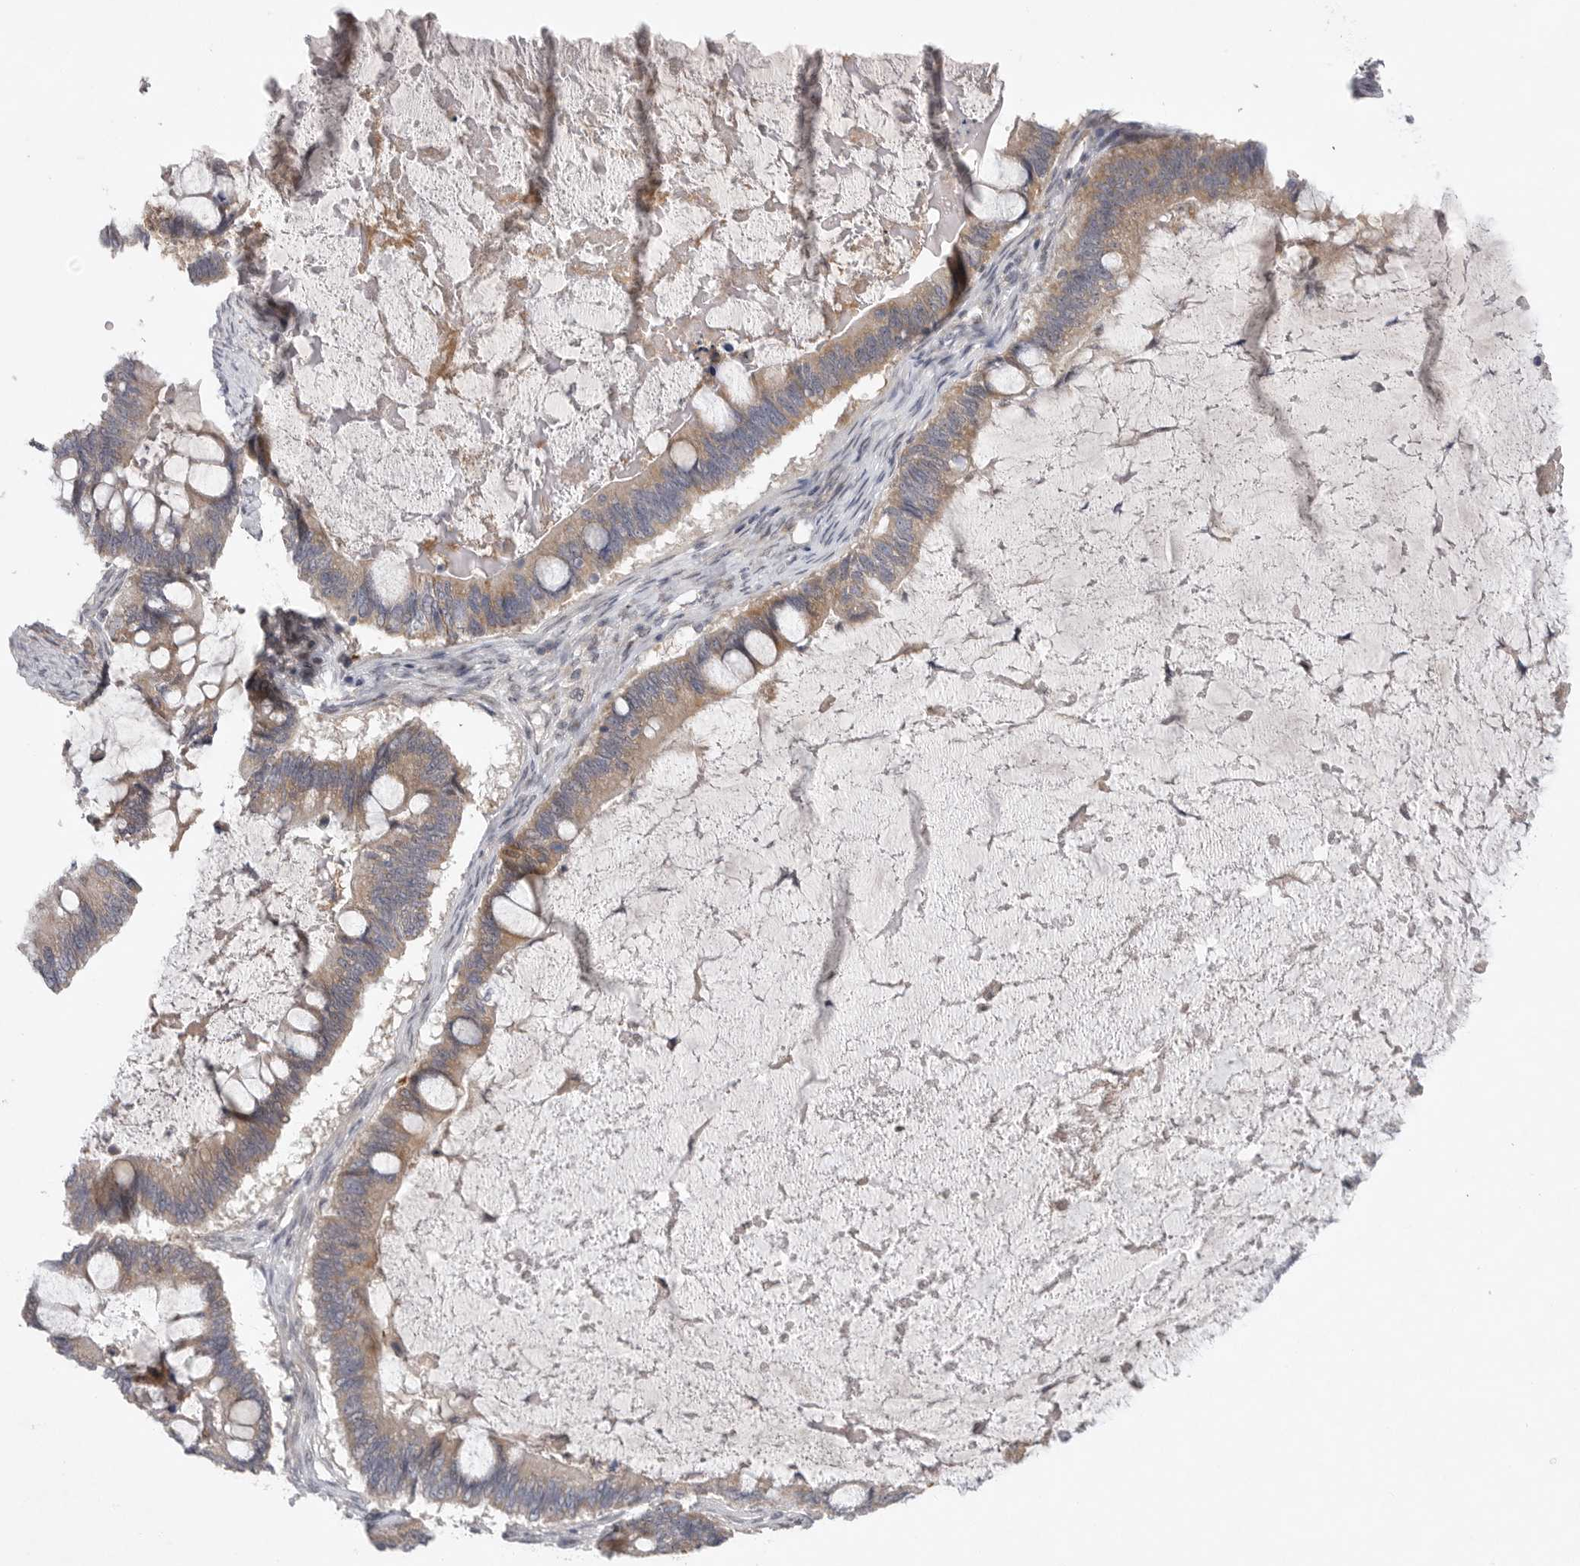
{"staining": {"intensity": "weak", "quantity": ">75%", "location": "cytoplasmic/membranous"}, "tissue": "ovarian cancer", "cell_type": "Tumor cells", "image_type": "cancer", "snomed": [{"axis": "morphology", "description": "Cystadenocarcinoma, mucinous, NOS"}, {"axis": "topography", "description": "Ovary"}], "caption": "Immunohistochemical staining of human ovarian mucinous cystadenocarcinoma reveals low levels of weak cytoplasmic/membranous positivity in approximately >75% of tumor cells.", "gene": "FBXO43", "patient": {"sex": "female", "age": 61}}